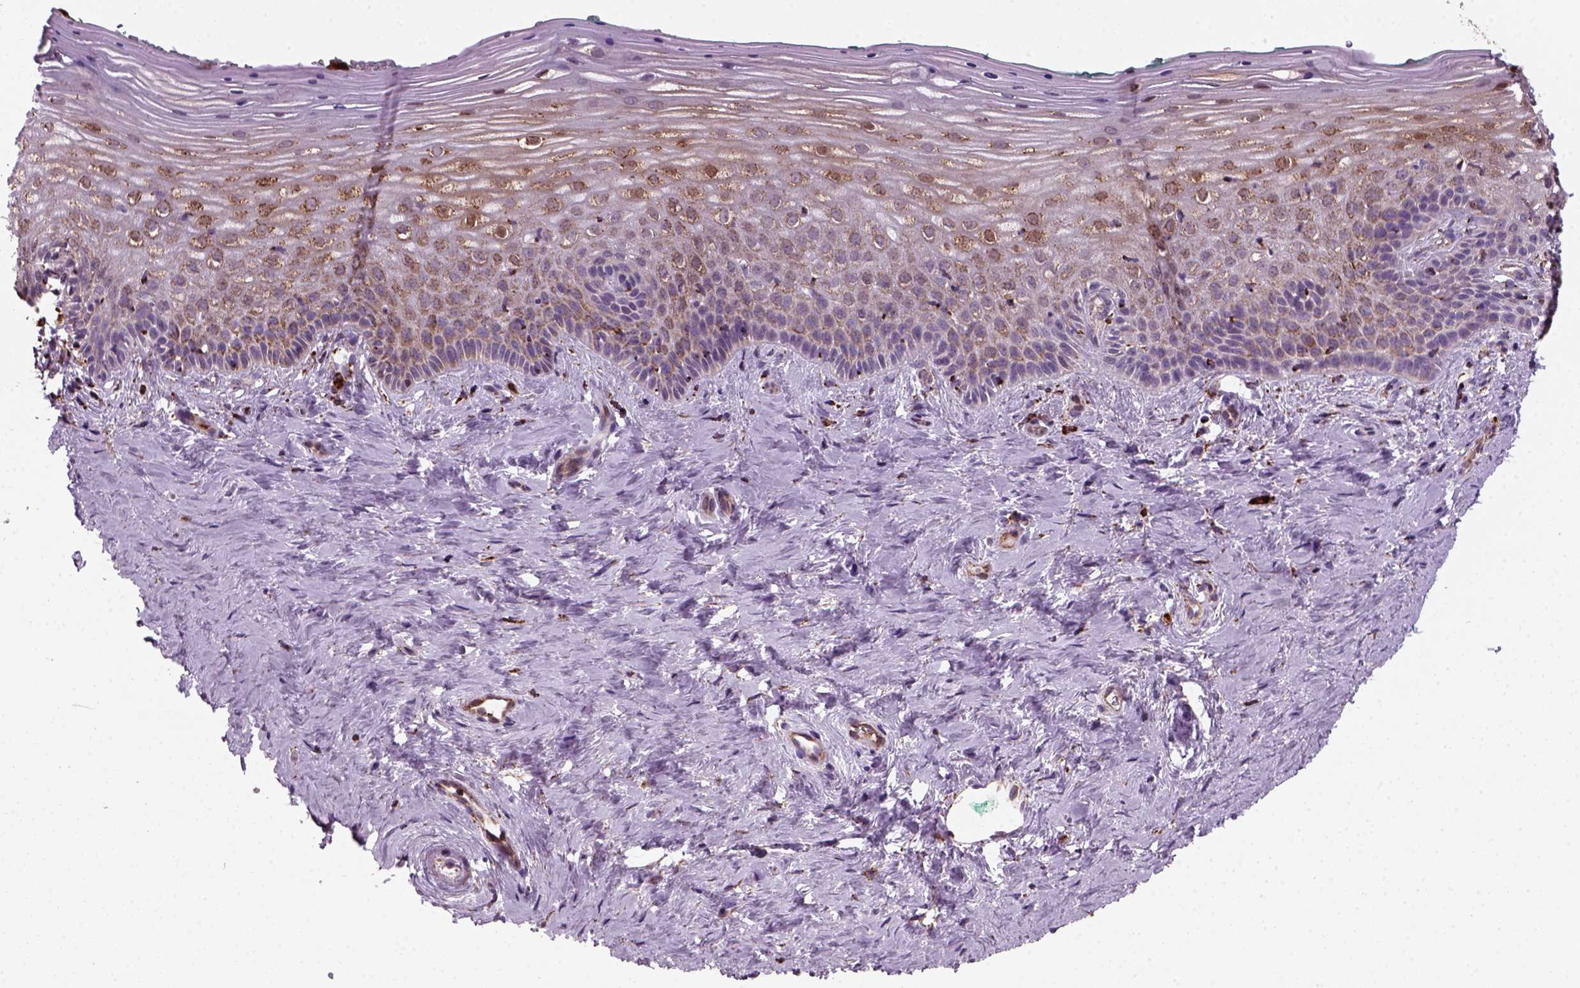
{"staining": {"intensity": "moderate", "quantity": ">75%", "location": "cytoplasmic/membranous,nuclear"}, "tissue": "vagina", "cell_type": "Squamous epithelial cells", "image_type": "normal", "snomed": [{"axis": "morphology", "description": "Normal tissue, NOS"}, {"axis": "topography", "description": "Vagina"}], "caption": "IHC (DAB) staining of unremarkable vagina reveals moderate cytoplasmic/membranous,nuclear protein staining in about >75% of squamous epithelial cells. (DAB (3,3'-diaminobenzidine) IHC, brown staining for protein, blue staining for nuclei).", "gene": "NUDT16L1", "patient": {"sex": "female", "age": 45}}